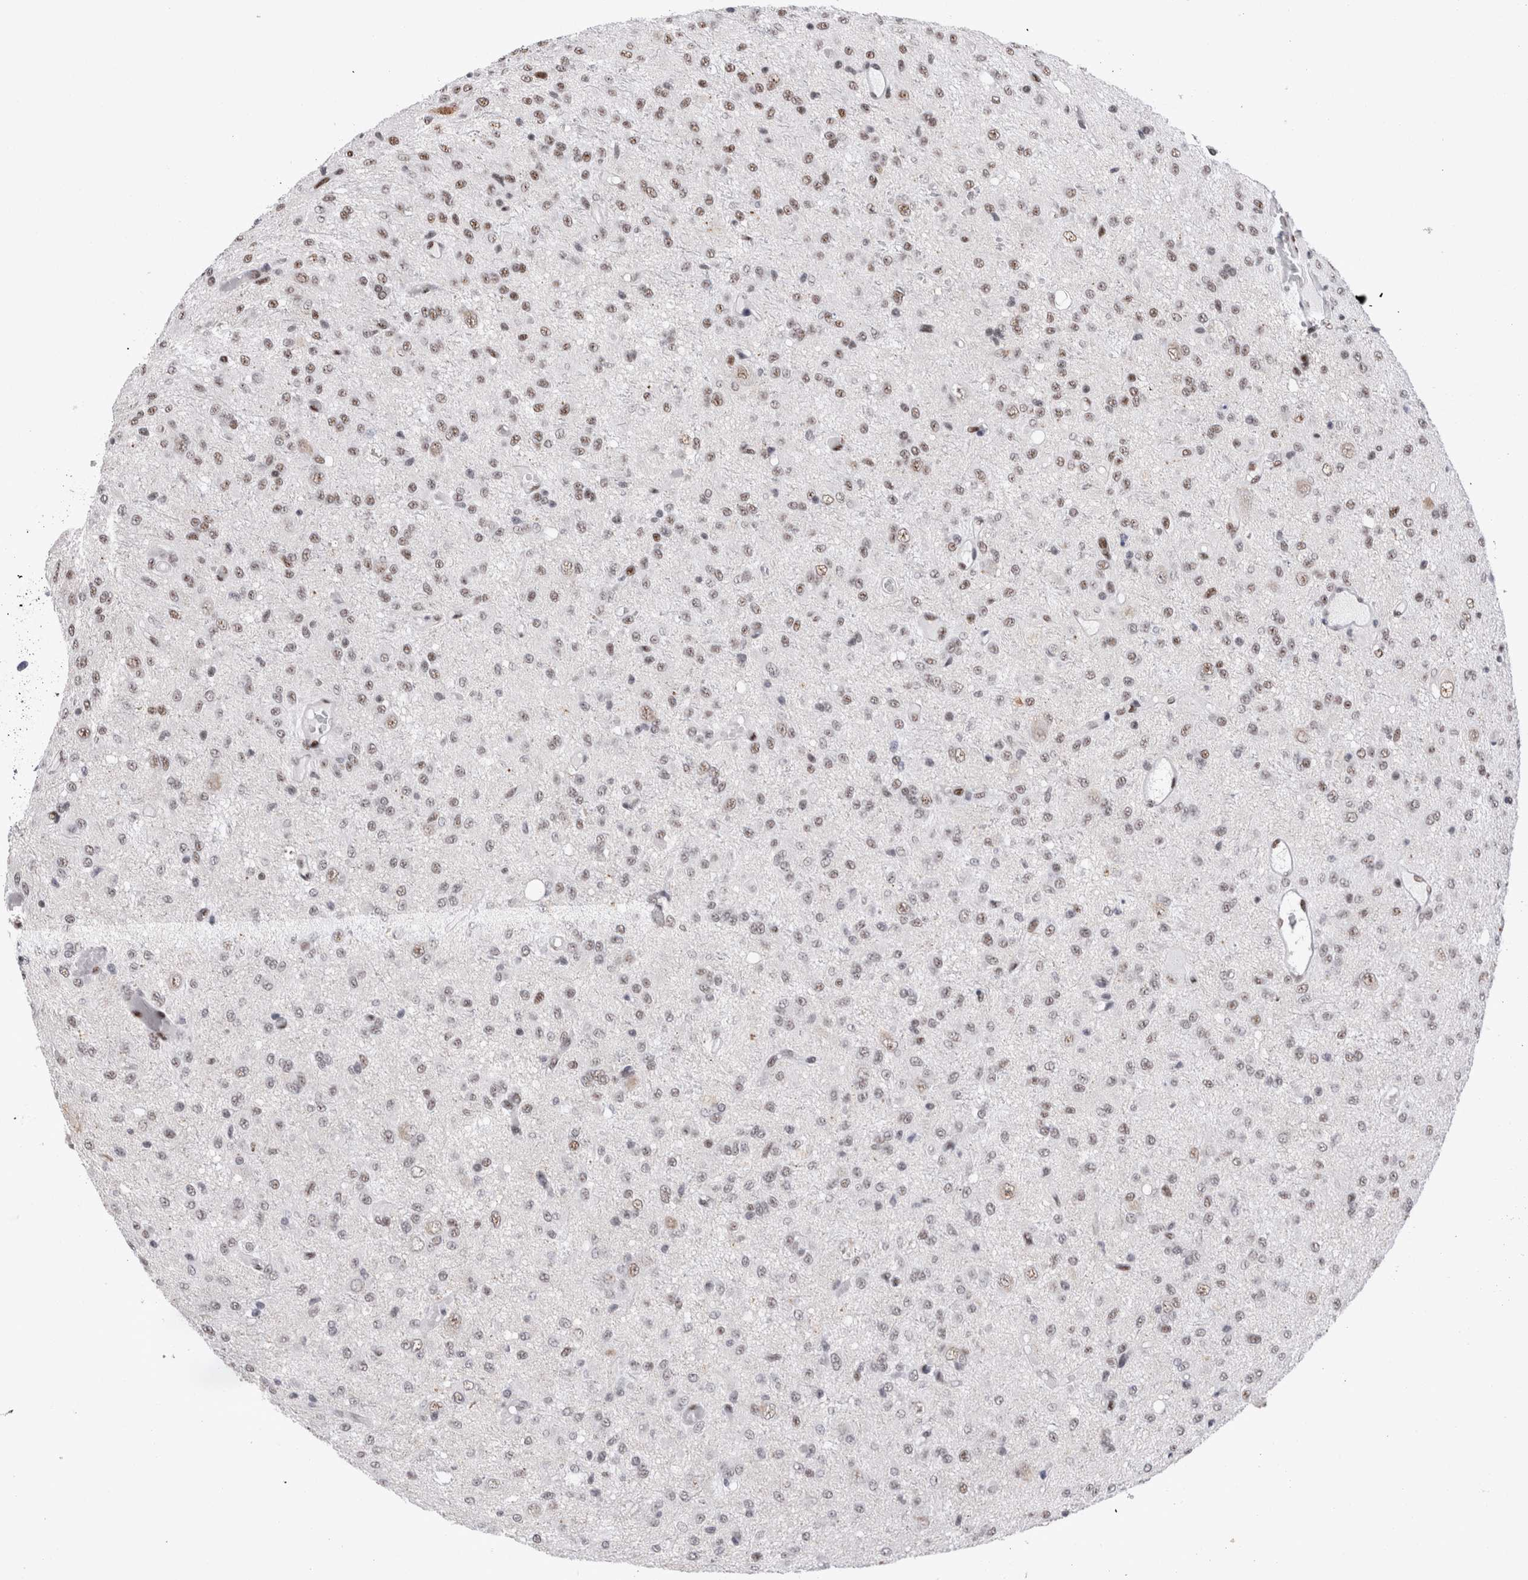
{"staining": {"intensity": "moderate", "quantity": ">75%", "location": "nuclear"}, "tissue": "glioma", "cell_type": "Tumor cells", "image_type": "cancer", "snomed": [{"axis": "morphology", "description": "Glioma, malignant, High grade"}, {"axis": "topography", "description": "Brain"}], "caption": "High-power microscopy captured an immunohistochemistry (IHC) photomicrograph of malignant glioma (high-grade), revealing moderate nuclear staining in about >75% of tumor cells. Using DAB (3,3'-diaminobenzidine) (brown) and hematoxylin (blue) stains, captured at high magnification using brightfield microscopy.", "gene": "RBM6", "patient": {"sex": "female", "age": 59}}